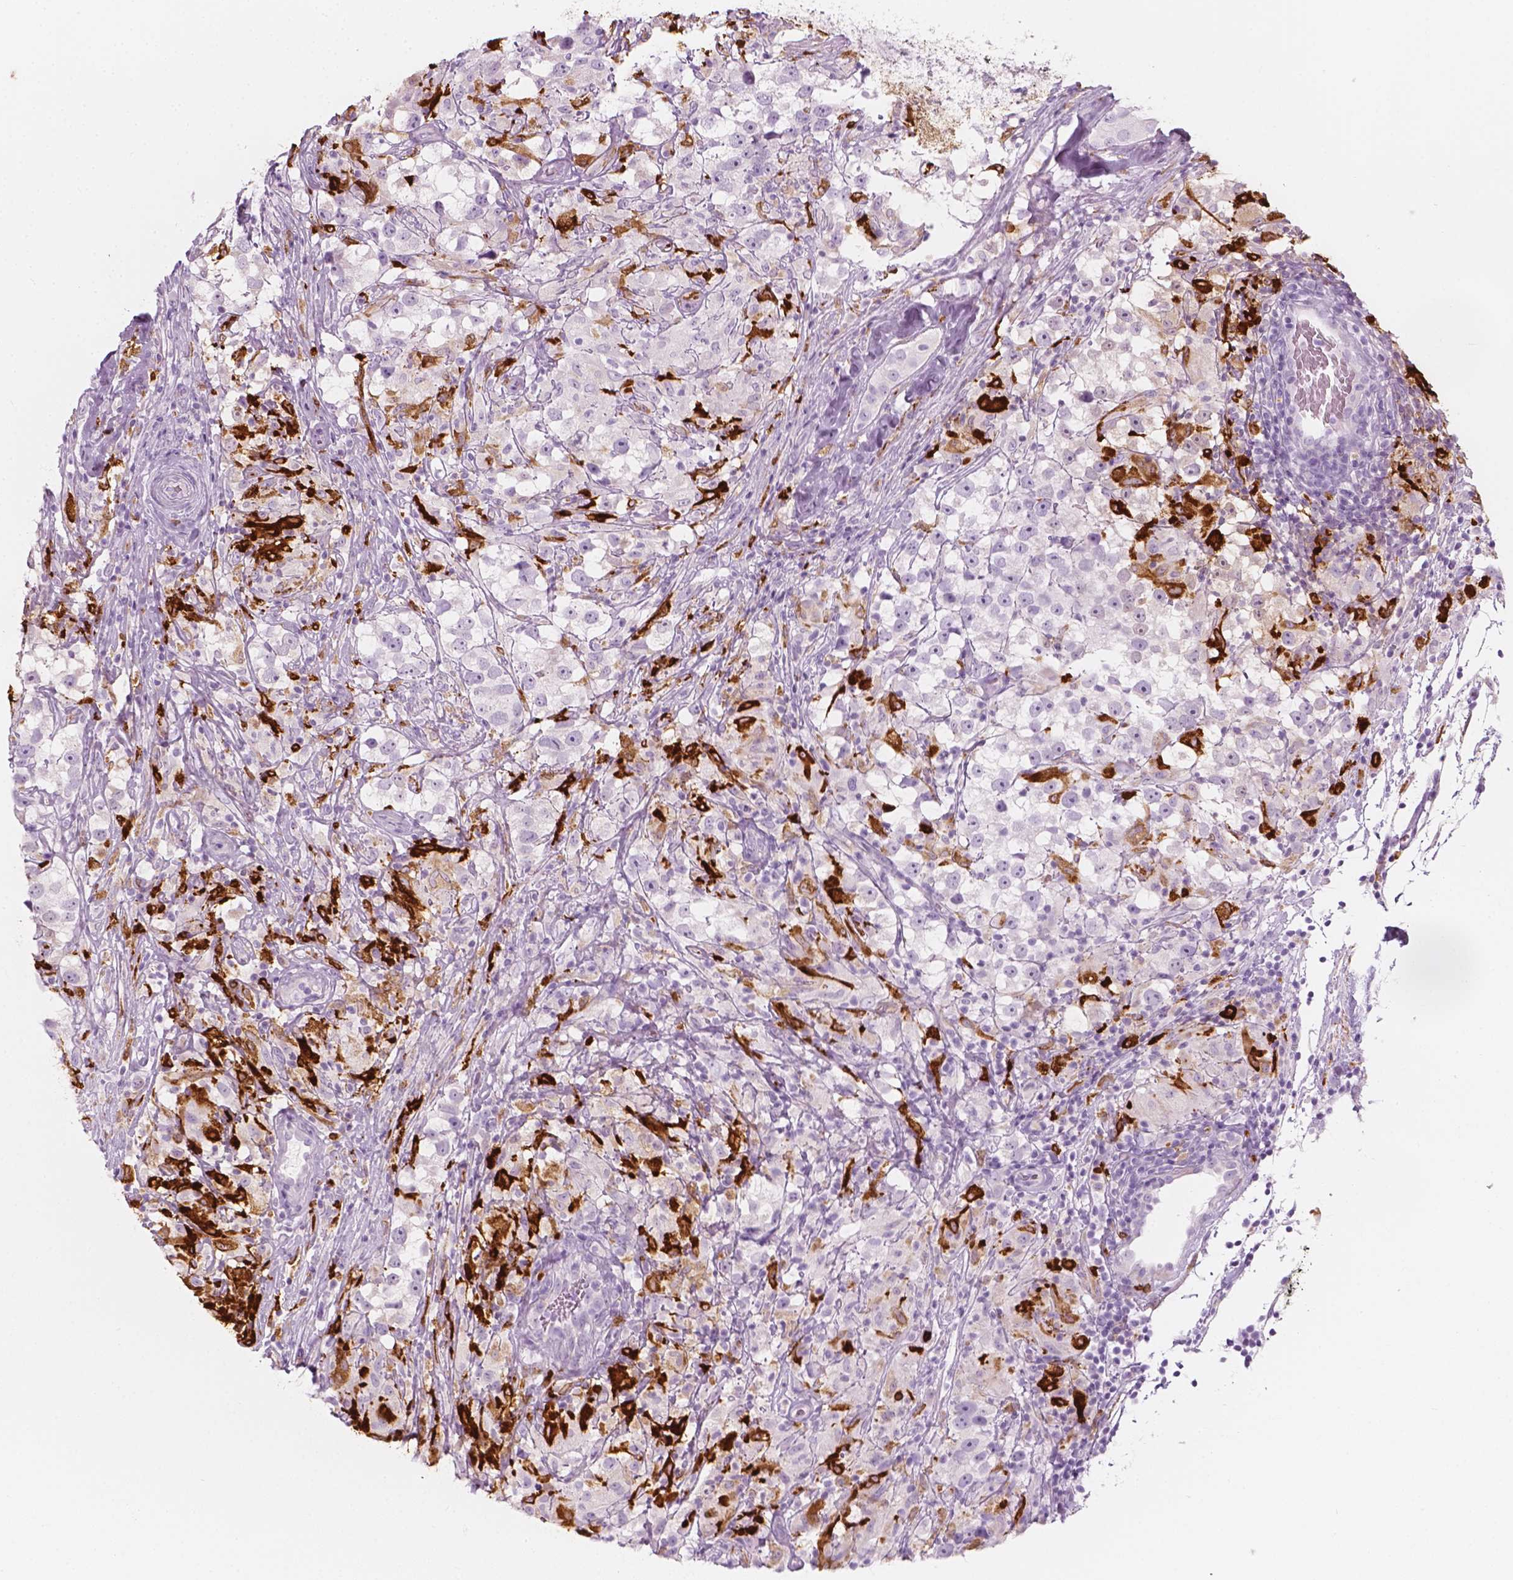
{"staining": {"intensity": "strong", "quantity": "<25%", "location": "cytoplasmic/membranous"}, "tissue": "testis cancer", "cell_type": "Tumor cells", "image_type": "cancer", "snomed": [{"axis": "morphology", "description": "Seminoma, NOS"}, {"axis": "topography", "description": "Testis"}], "caption": "Seminoma (testis) stained with a protein marker reveals strong staining in tumor cells.", "gene": "CES1", "patient": {"sex": "male", "age": 46}}